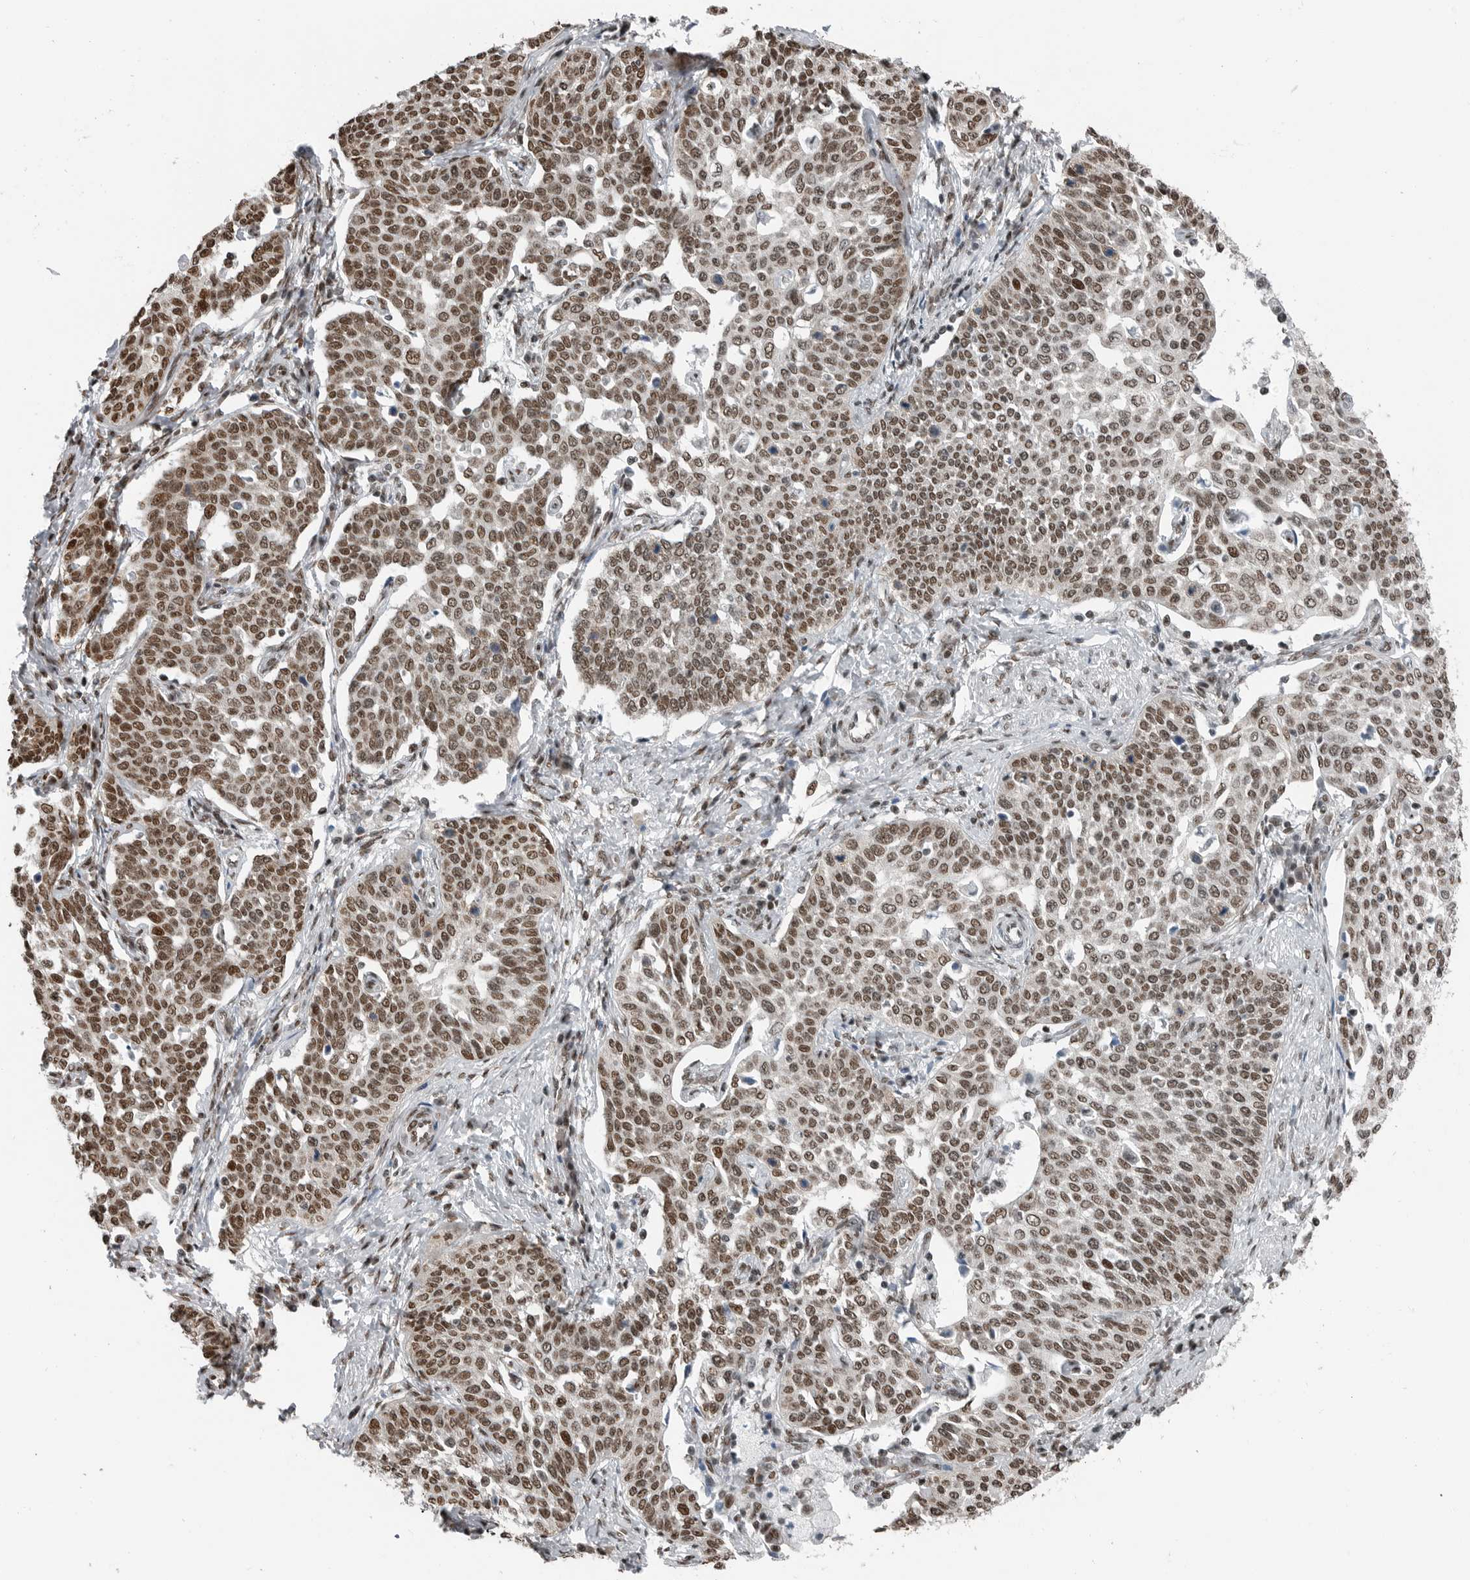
{"staining": {"intensity": "moderate", "quantity": ">75%", "location": "nuclear"}, "tissue": "cervical cancer", "cell_type": "Tumor cells", "image_type": "cancer", "snomed": [{"axis": "morphology", "description": "Squamous cell carcinoma, NOS"}, {"axis": "topography", "description": "Cervix"}], "caption": "There is medium levels of moderate nuclear expression in tumor cells of cervical cancer (squamous cell carcinoma), as demonstrated by immunohistochemical staining (brown color).", "gene": "BLZF1", "patient": {"sex": "female", "age": 34}}